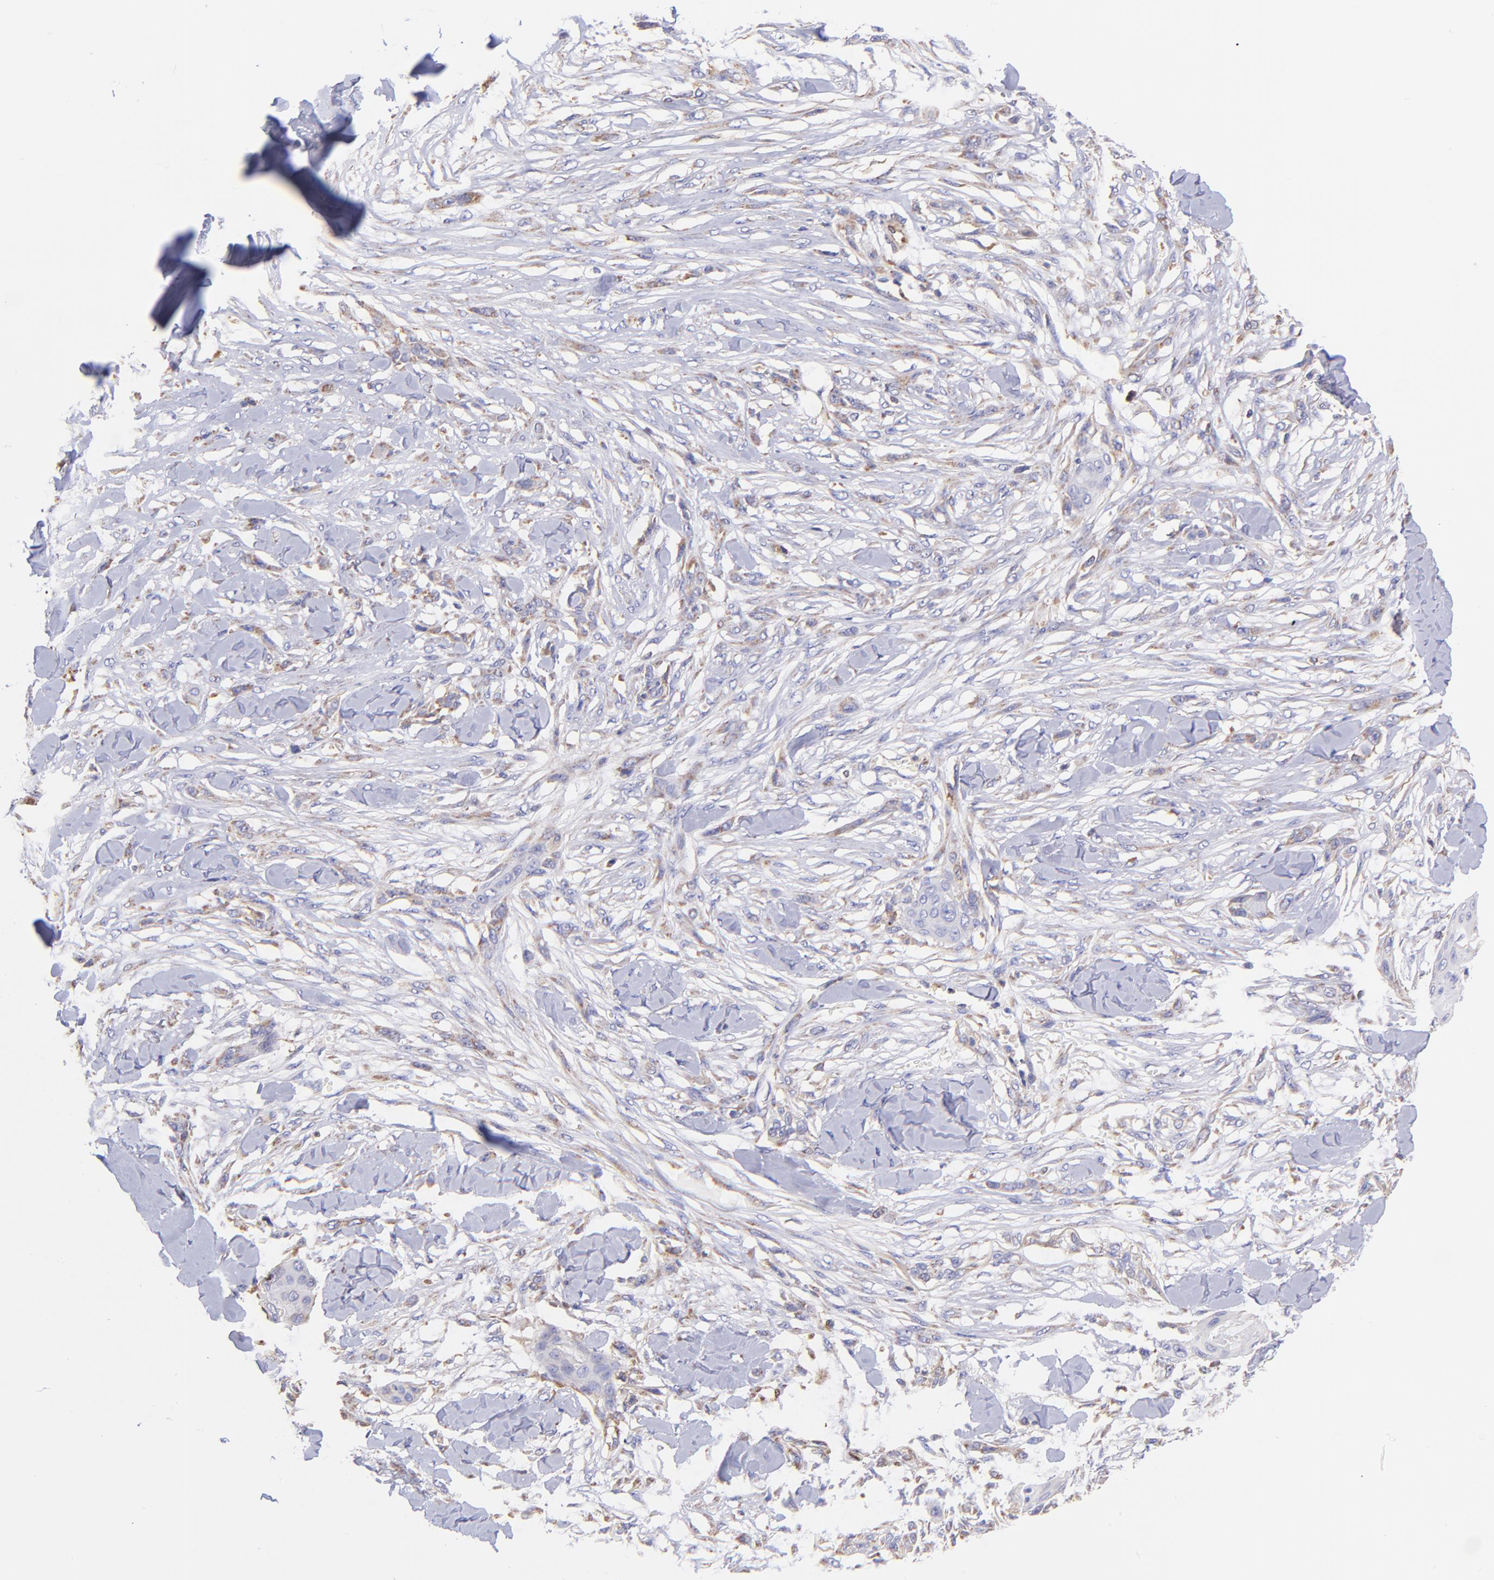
{"staining": {"intensity": "negative", "quantity": "none", "location": "none"}, "tissue": "skin cancer", "cell_type": "Tumor cells", "image_type": "cancer", "snomed": [{"axis": "morphology", "description": "Squamous cell carcinoma, NOS"}, {"axis": "topography", "description": "Skin"}], "caption": "An immunohistochemistry histopathology image of skin cancer (squamous cell carcinoma) is shown. There is no staining in tumor cells of skin cancer (squamous cell carcinoma). (DAB (3,3'-diaminobenzidine) IHC visualized using brightfield microscopy, high magnification).", "gene": "PREX1", "patient": {"sex": "female", "age": 59}}